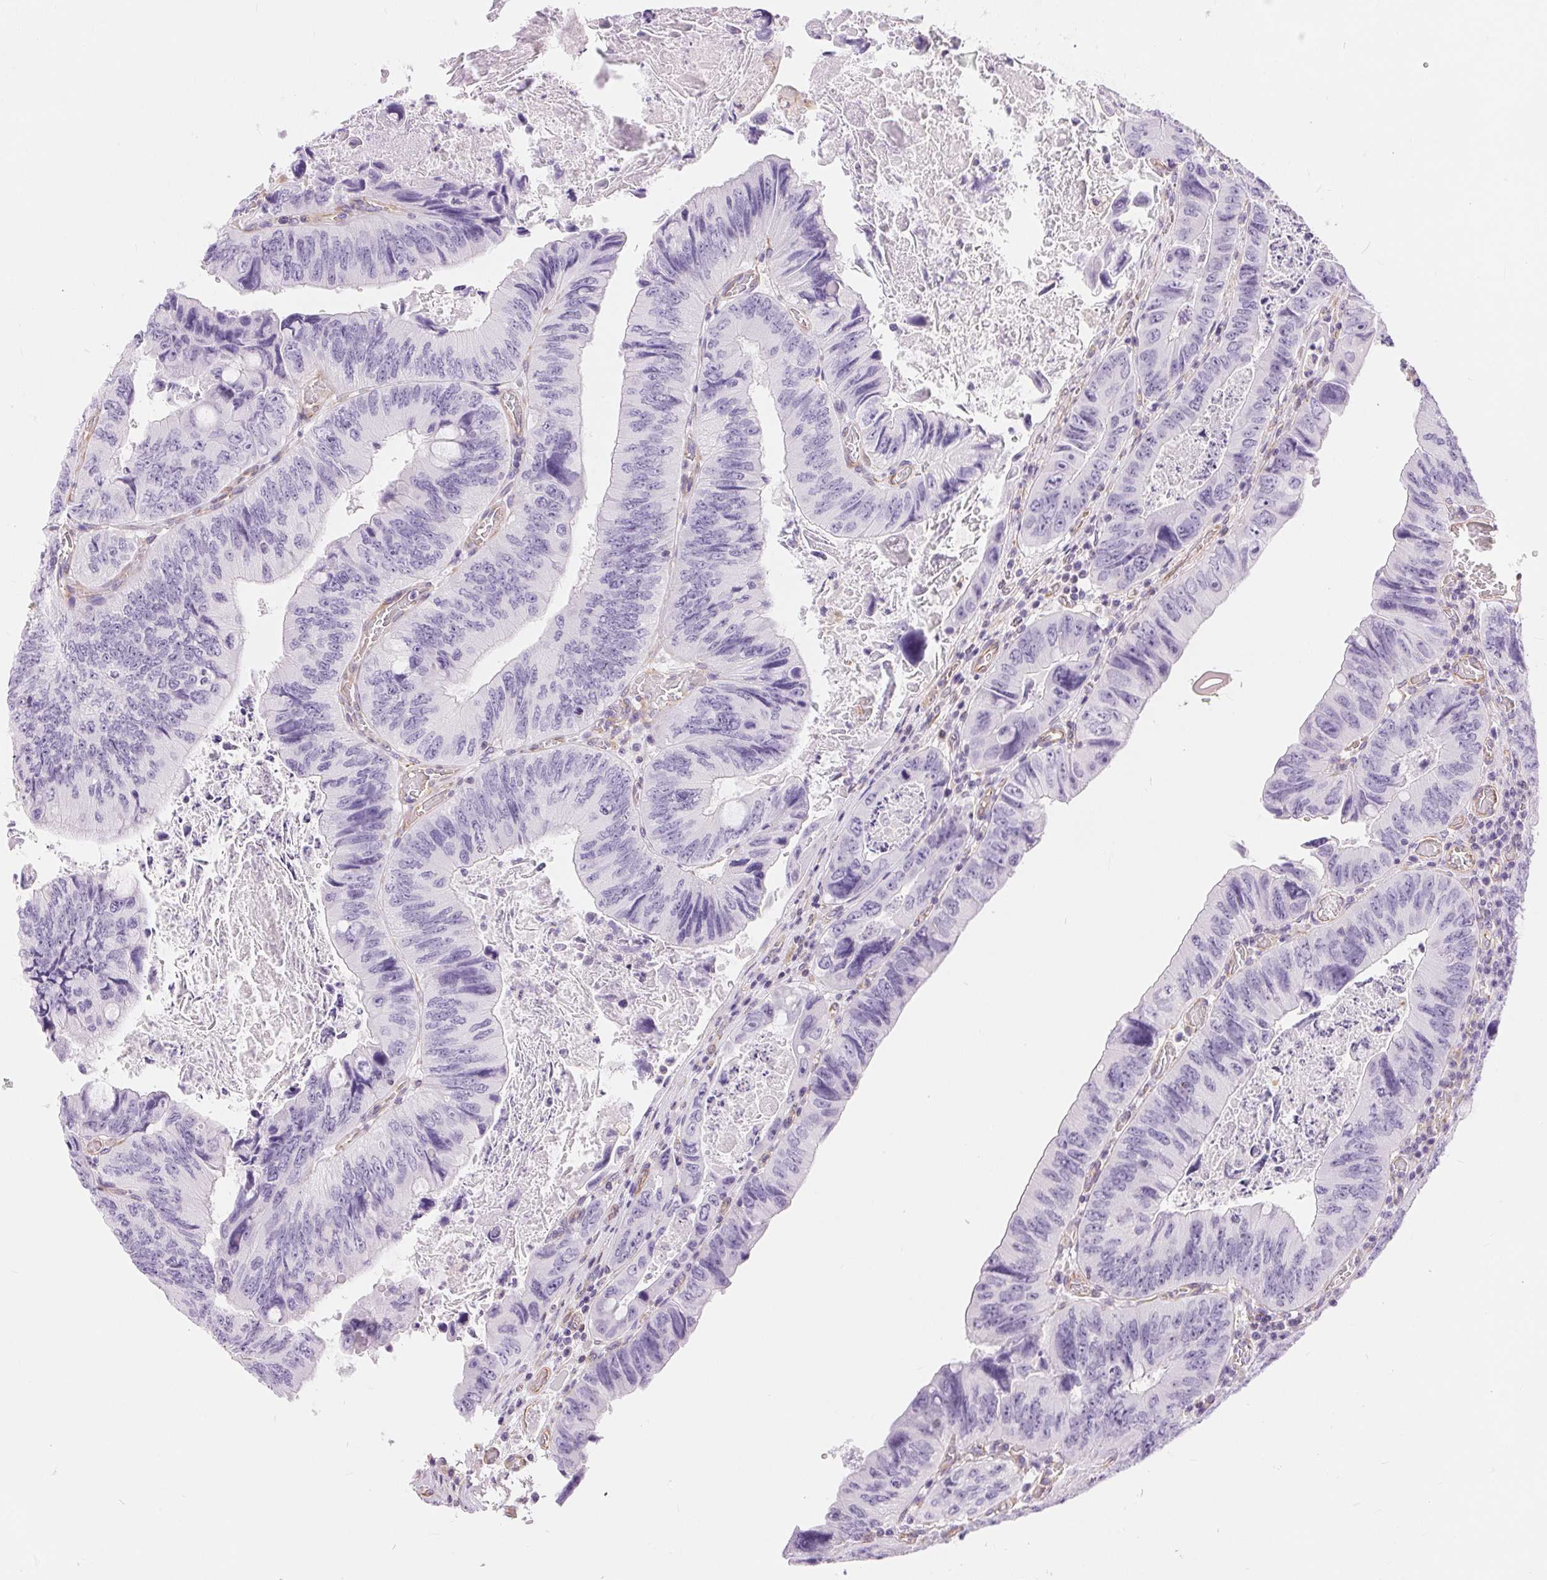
{"staining": {"intensity": "negative", "quantity": "none", "location": "none"}, "tissue": "colorectal cancer", "cell_type": "Tumor cells", "image_type": "cancer", "snomed": [{"axis": "morphology", "description": "Adenocarcinoma, NOS"}, {"axis": "topography", "description": "Colon"}], "caption": "An image of adenocarcinoma (colorectal) stained for a protein demonstrates no brown staining in tumor cells.", "gene": "GFAP", "patient": {"sex": "female", "age": 84}}